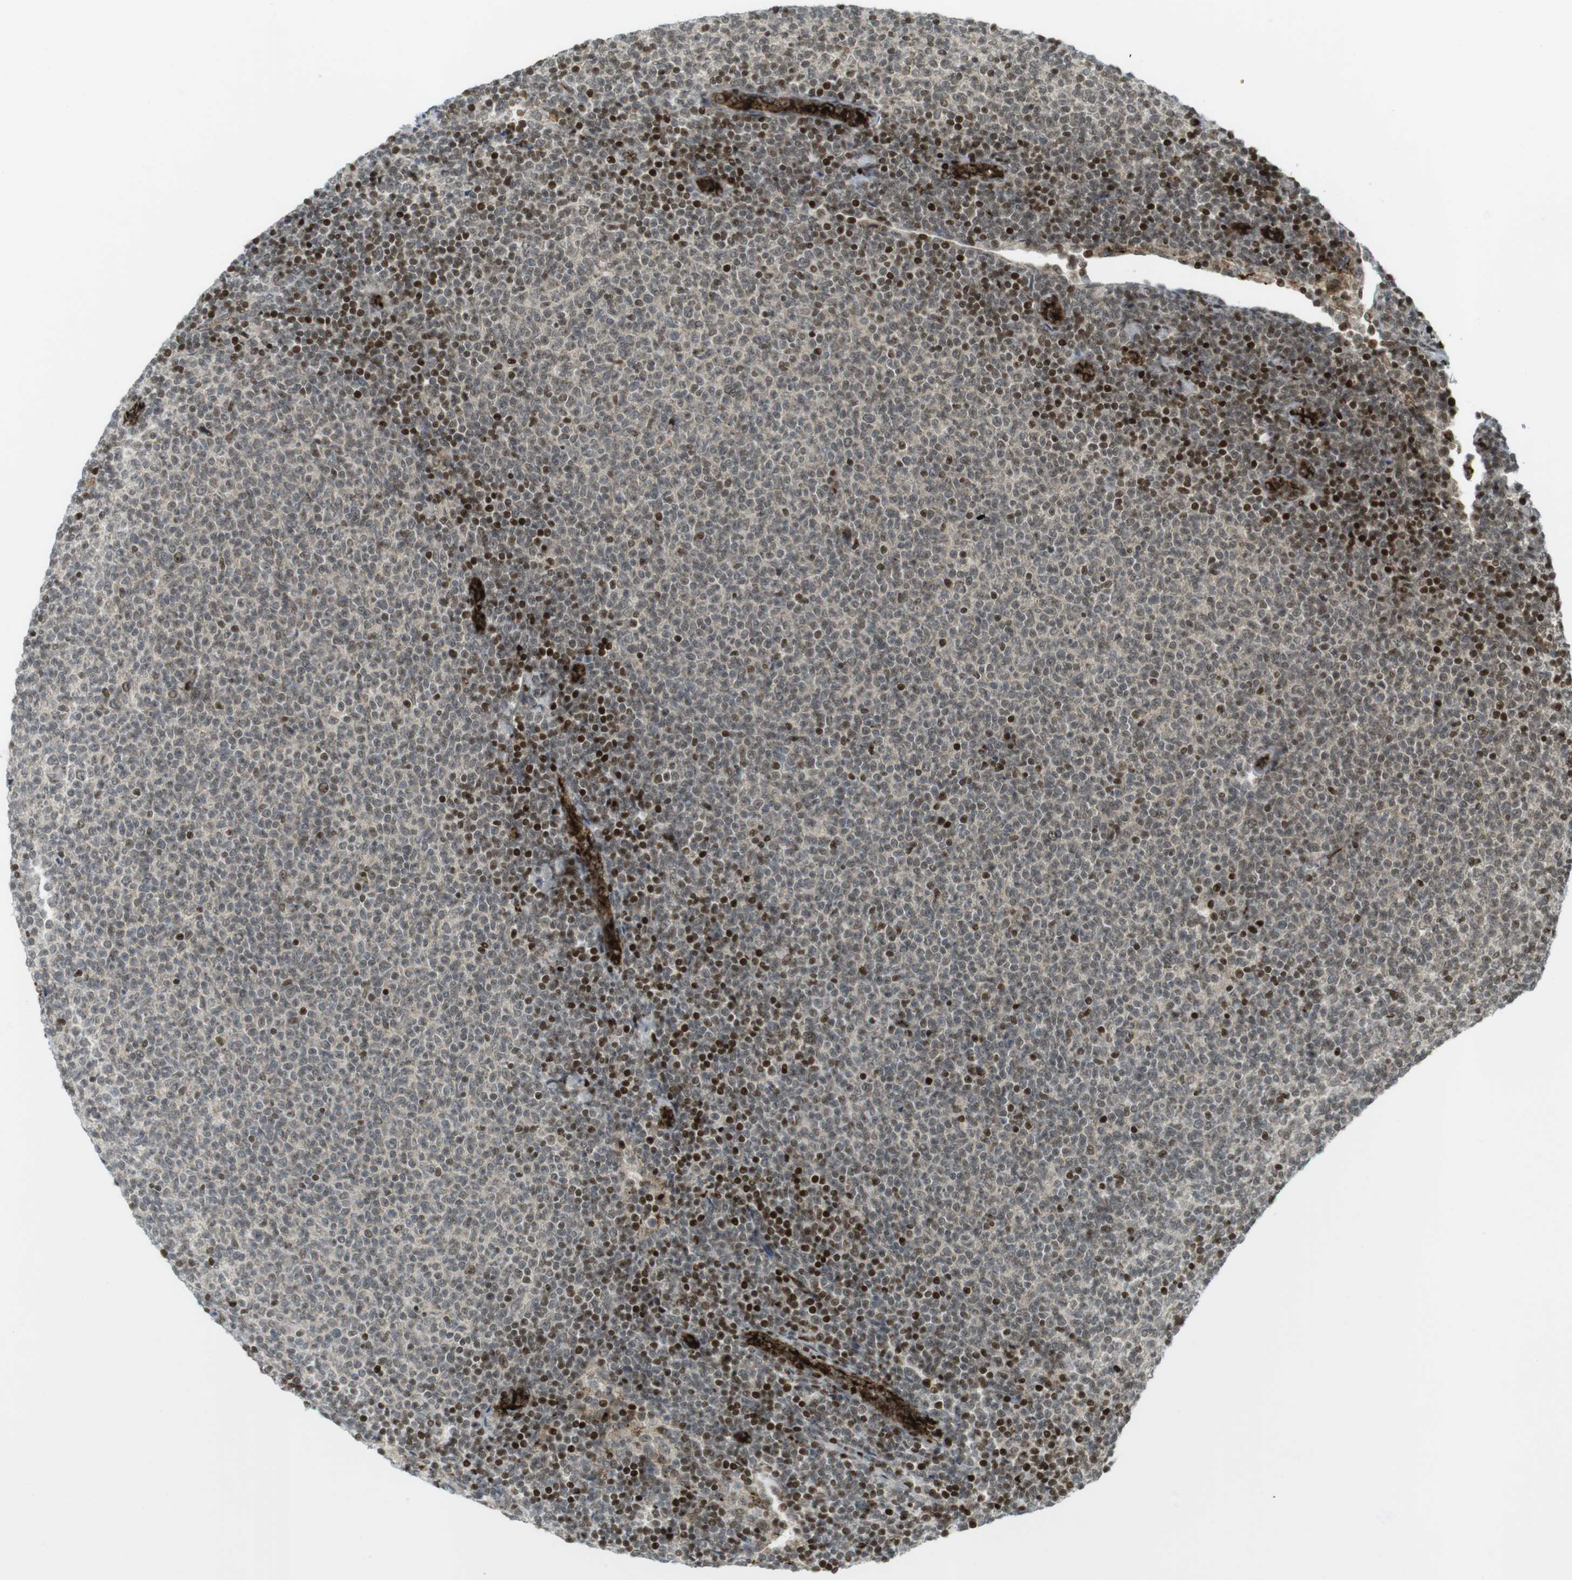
{"staining": {"intensity": "weak", "quantity": ">75%", "location": "cytoplasmic/membranous,nuclear"}, "tissue": "lymphoma", "cell_type": "Tumor cells", "image_type": "cancer", "snomed": [{"axis": "morphology", "description": "Malignant lymphoma, non-Hodgkin's type, Low grade"}, {"axis": "topography", "description": "Lymph node"}], "caption": "The photomicrograph demonstrates staining of low-grade malignant lymphoma, non-Hodgkin's type, revealing weak cytoplasmic/membranous and nuclear protein staining (brown color) within tumor cells. The staining was performed using DAB (3,3'-diaminobenzidine), with brown indicating positive protein expression. Nuclei are stained blue with hematoxylin.", "gene": "PPP1R13B", "patient": {"sex": "male", "age": 66}}